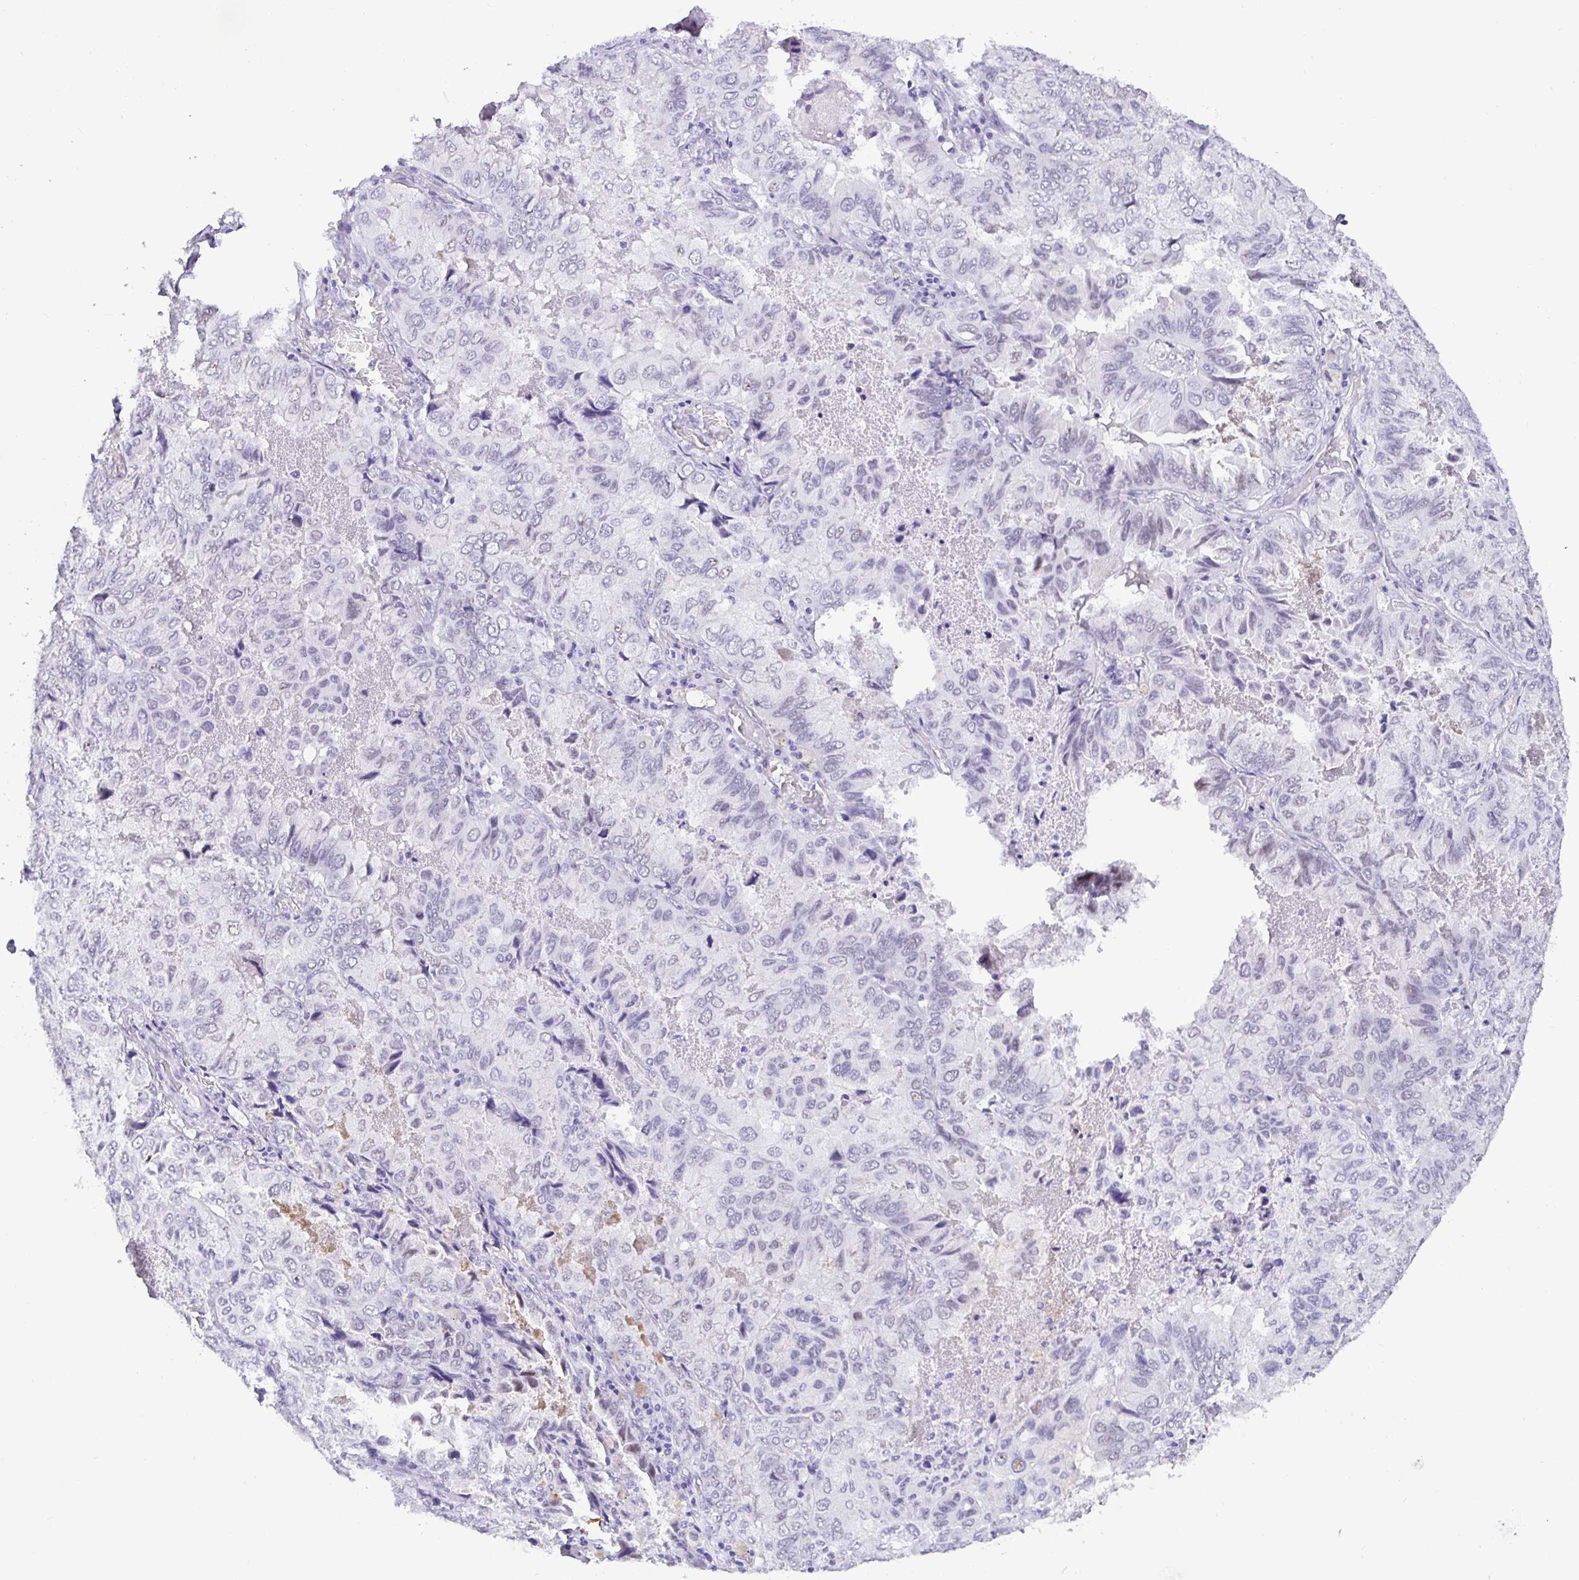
{"staining": {"intensity": "negative", "quantity": "none", "location": "none"}, "tissue": "lung cancer", "cell_type": "Tumor cells", "image_type": "cancer", "snomed": [{"axis": "morphology", "description": "Aneuploidy"}, {"axis": "morphology", "description": "Adenocarcinoma, NOS"}, {"axis": "morphology", "description": "Adenocarcinoma, metastatic, NOS"}, {"axis": "topography", "description": "Lymph node"}, {"axis": "topography", "description": "Lung"}], "caption": "The immunohistochemistry (IHC) photomicrograph has no significant positivity in tumor cells of lung cancer tissue. (Stains: DAB (3,3'-diaminobenzidine) immunohistochemistry with hematoxylin counter stain, Microscopy: brightfield microscopy at high magnification).", "gene": "NUP188", "patient": {"sex": "female", "age": 48}}